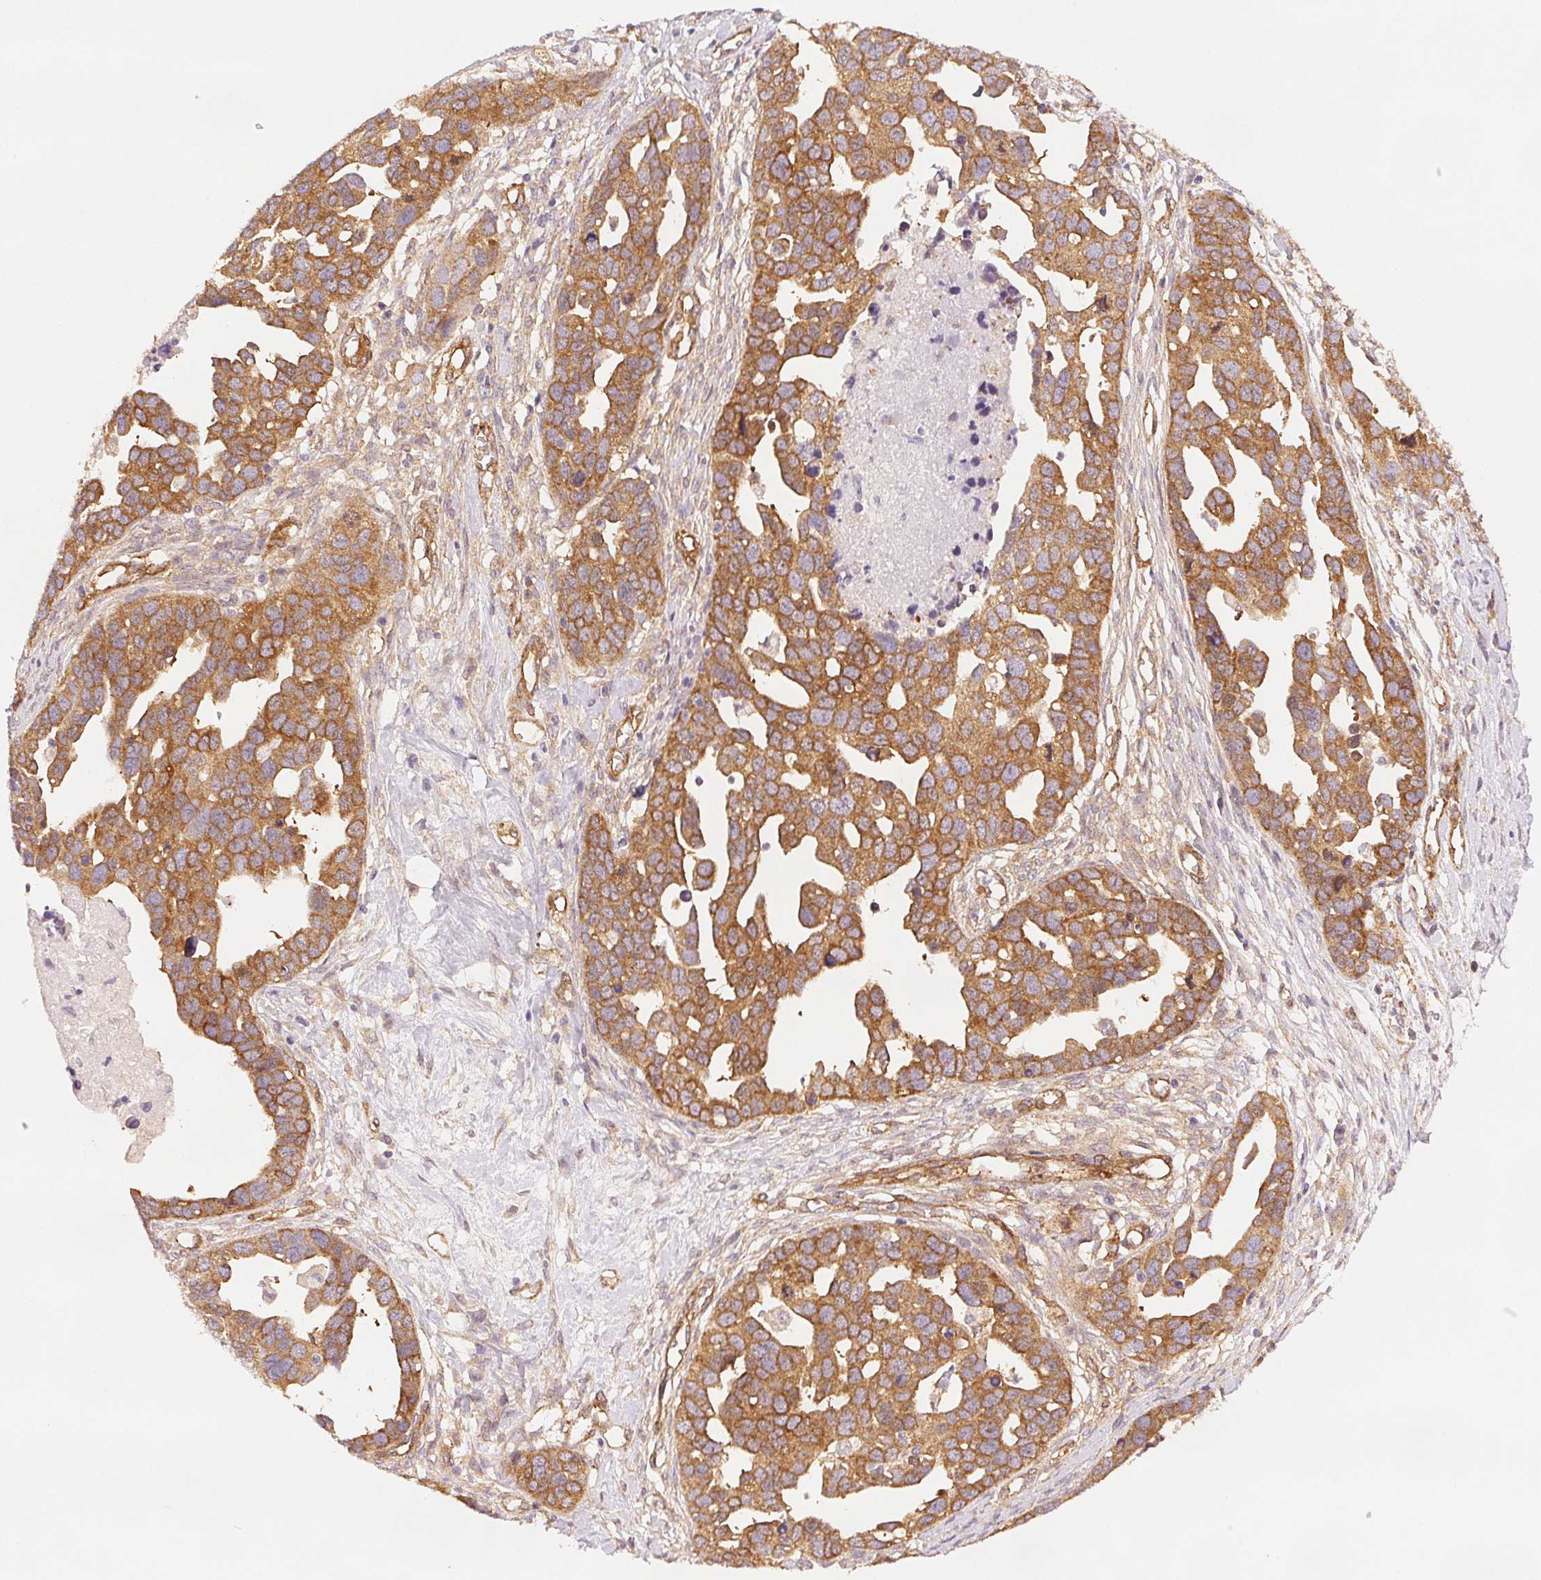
{"staining": {"intensity": "moderate", "quantity": ">75%", "location": "cytoplasmic/membranous"}, "tissue": "ovarian cancer", "cell_type": "Tumor cells", "image_type": "cancer", "snomed": [{"axis": "morphology", "description": "Cystadenocarcinoma, serous, NOS"}, {"axis": "topography", "description": "Ovary"}], "caption": "The image exhibits immunohistochemical staining of ovarian cancer (serous cystadenocarcinoma). There is moderate cytoplasmic/membranous positivity is present in approximately >75% of tumor cells.", "gene": "DIAPH2", "patient": {"sex": "female", "age": 54}}